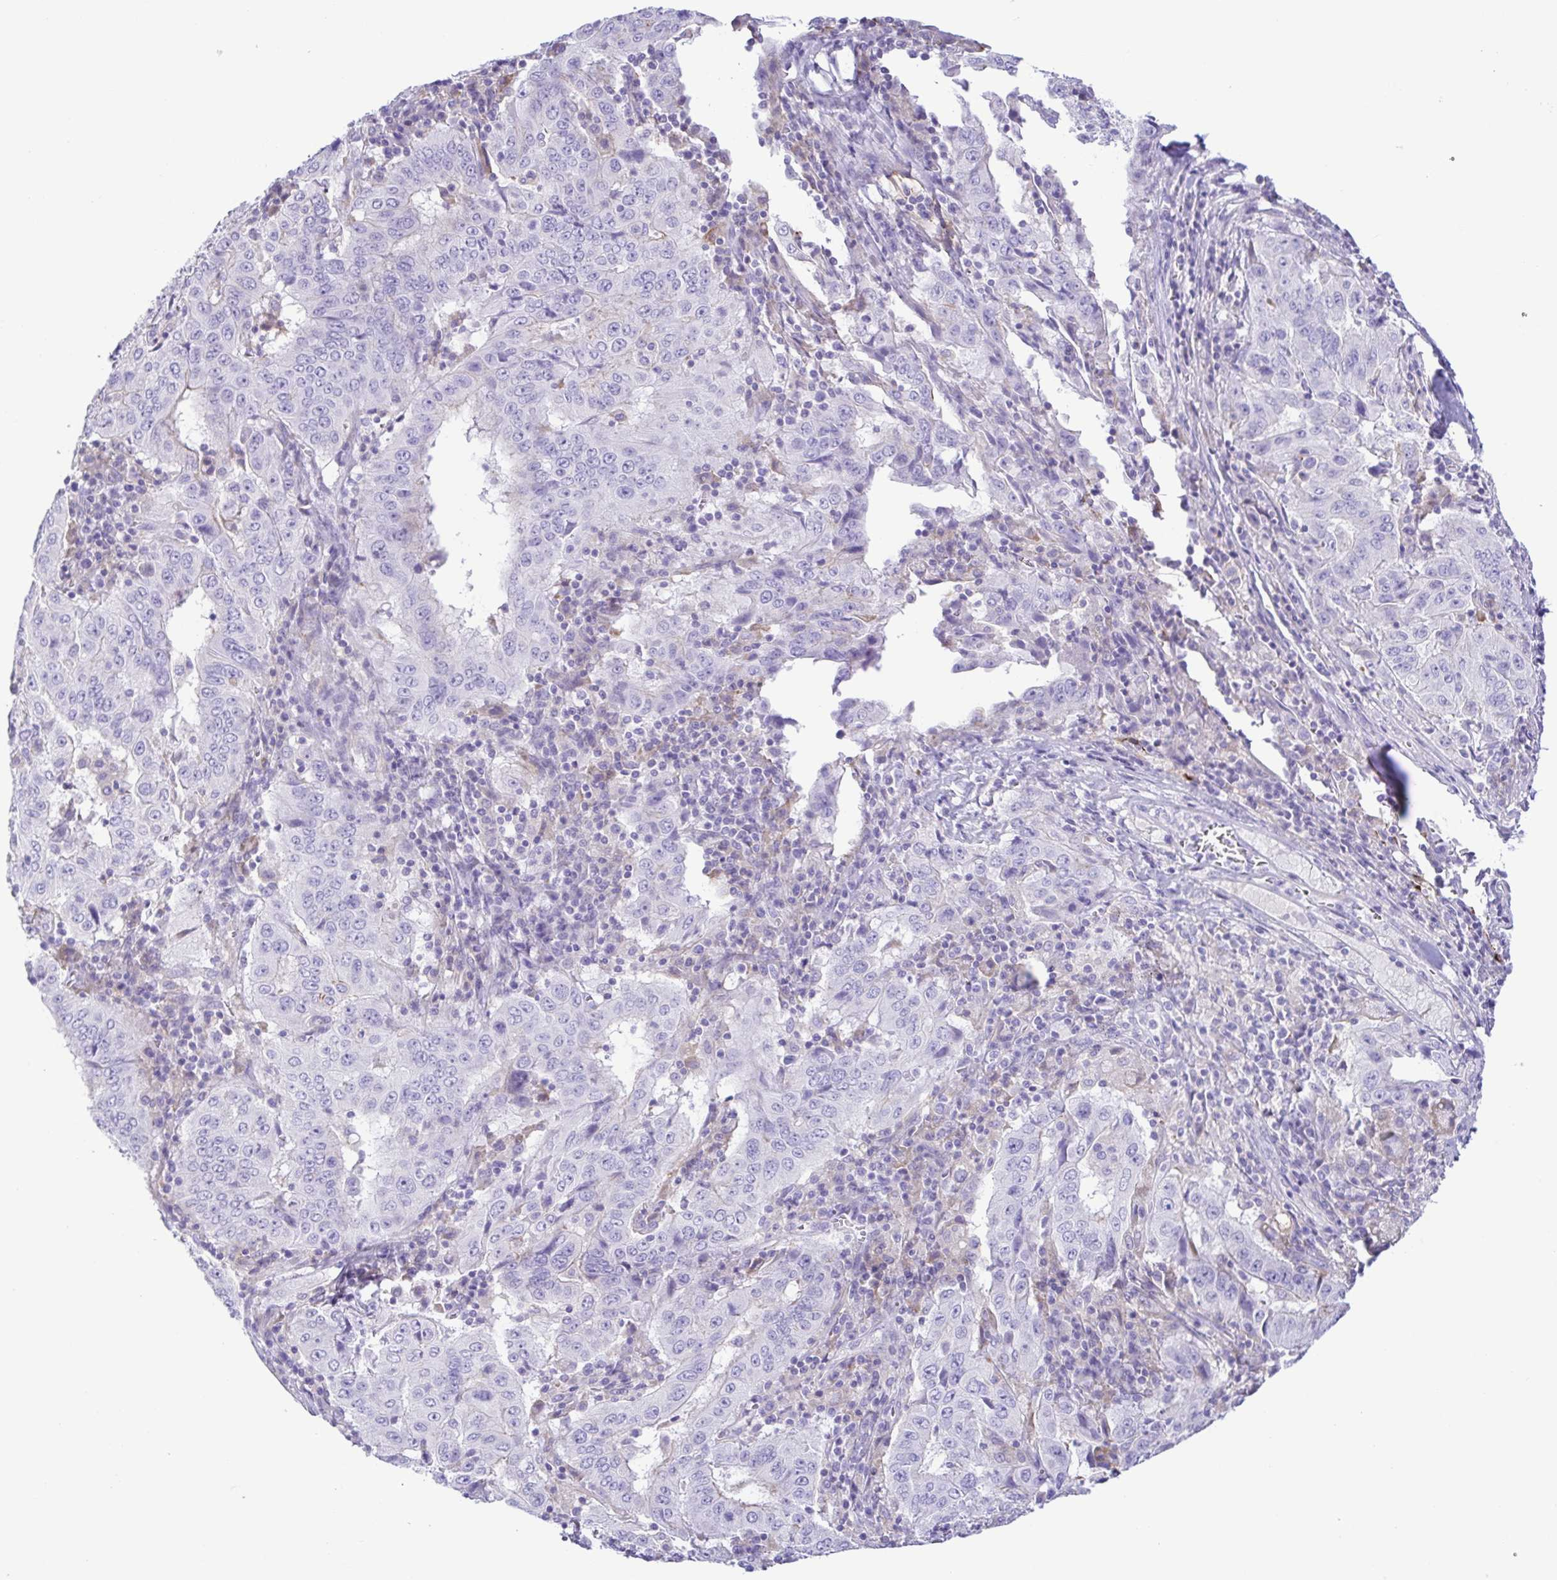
{"staining": {"intensity": "negative", "quantity": "none", "location": "none"}, "tissue": "pancreatic cancer", "cell_type": "Tumor cells", "image_type": "cancer", "snomed": [{"axis": "morphology", "description": "Adenocarcinoma, NOS"}, {"axis": "topography", "description": "Pancreas"}], "caption": "An immunohistochemistry photomicrograph of adenocarcinoma (pancreatic) is shown. There is no staining in tumor cells of adenocarcinoma (pancreatic).", "gene": "GPR182", "patient": {"sex": "male", "age": 63}}